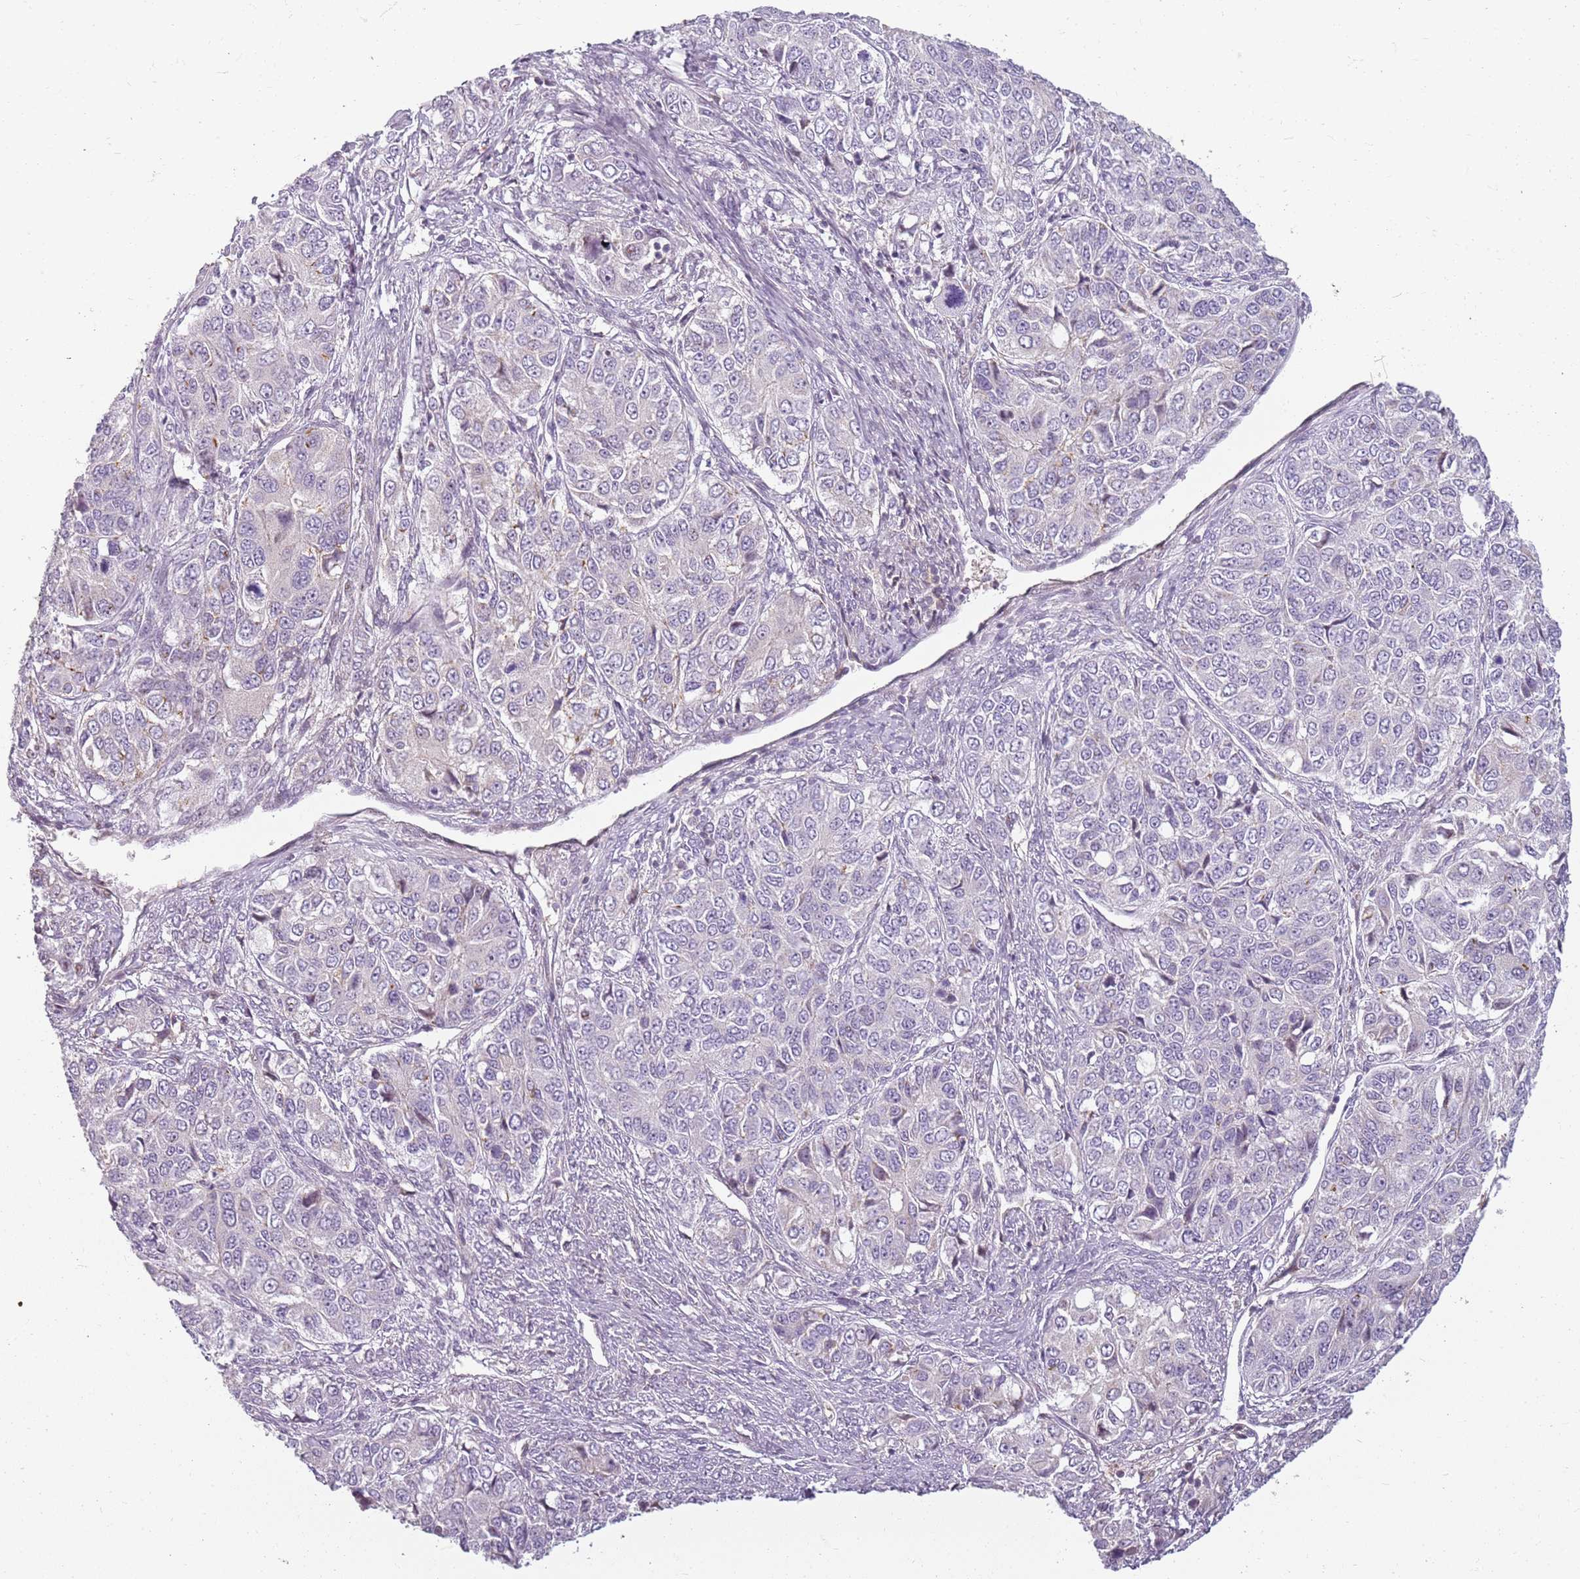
{"staining": {"intensity": "weak", "quantity": "<25%", "location": "cytoplasmic/membranous"}, "tissue": "ovarian cancer", "cell_type": "Tumor cells", "image_type": "cancer", "snomed": [{"axis": "morphology", "description": "Carcinoma, endometroid"}, {"axis": "topography", "description": "Ovary"}], "caption": "Tumor cells show no significant positivity in ovarian endometroid carcinoma.", "gene": "DEFB116", "patient": {"sex": "female", "age": 51}}